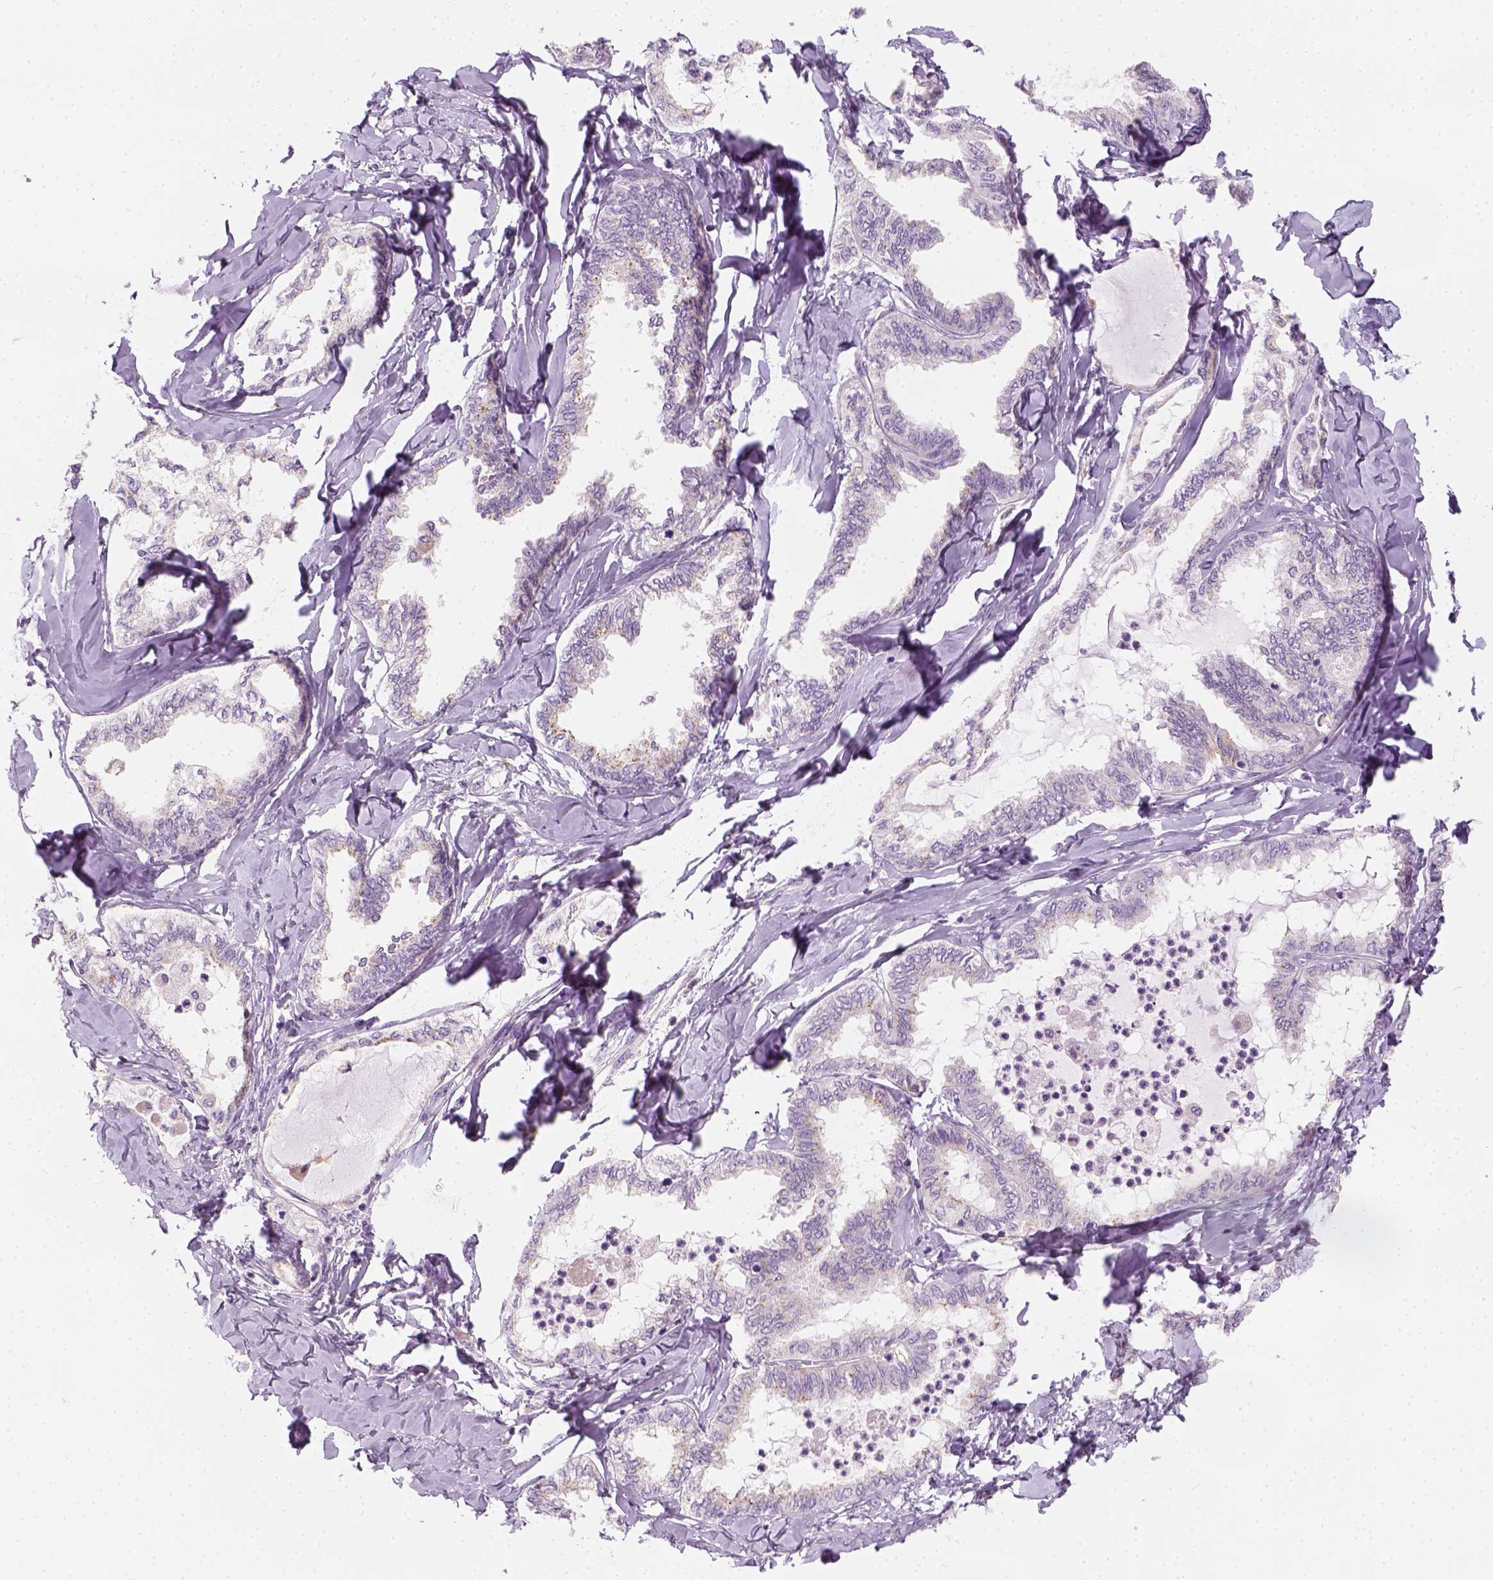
{"staining": {"intensity": "negative", "quantity": "none", "location": "none"}, "tissue": "ovarian cancer", "cell_type": "Tumor cells", "image_type": "cancer", "snomed": [{"axis": "morphology", "description": "Carcinoma, endometroid"}, {"axis": "topography", "description": "Ovary"}], "caption": "The IHC micrograph has no significant positivity in tumor cells of ovarian cancer (endometroid carcinoma) tissue.", "gene": "FAM163B", "patient": {"sex": "female", "age": 70}}